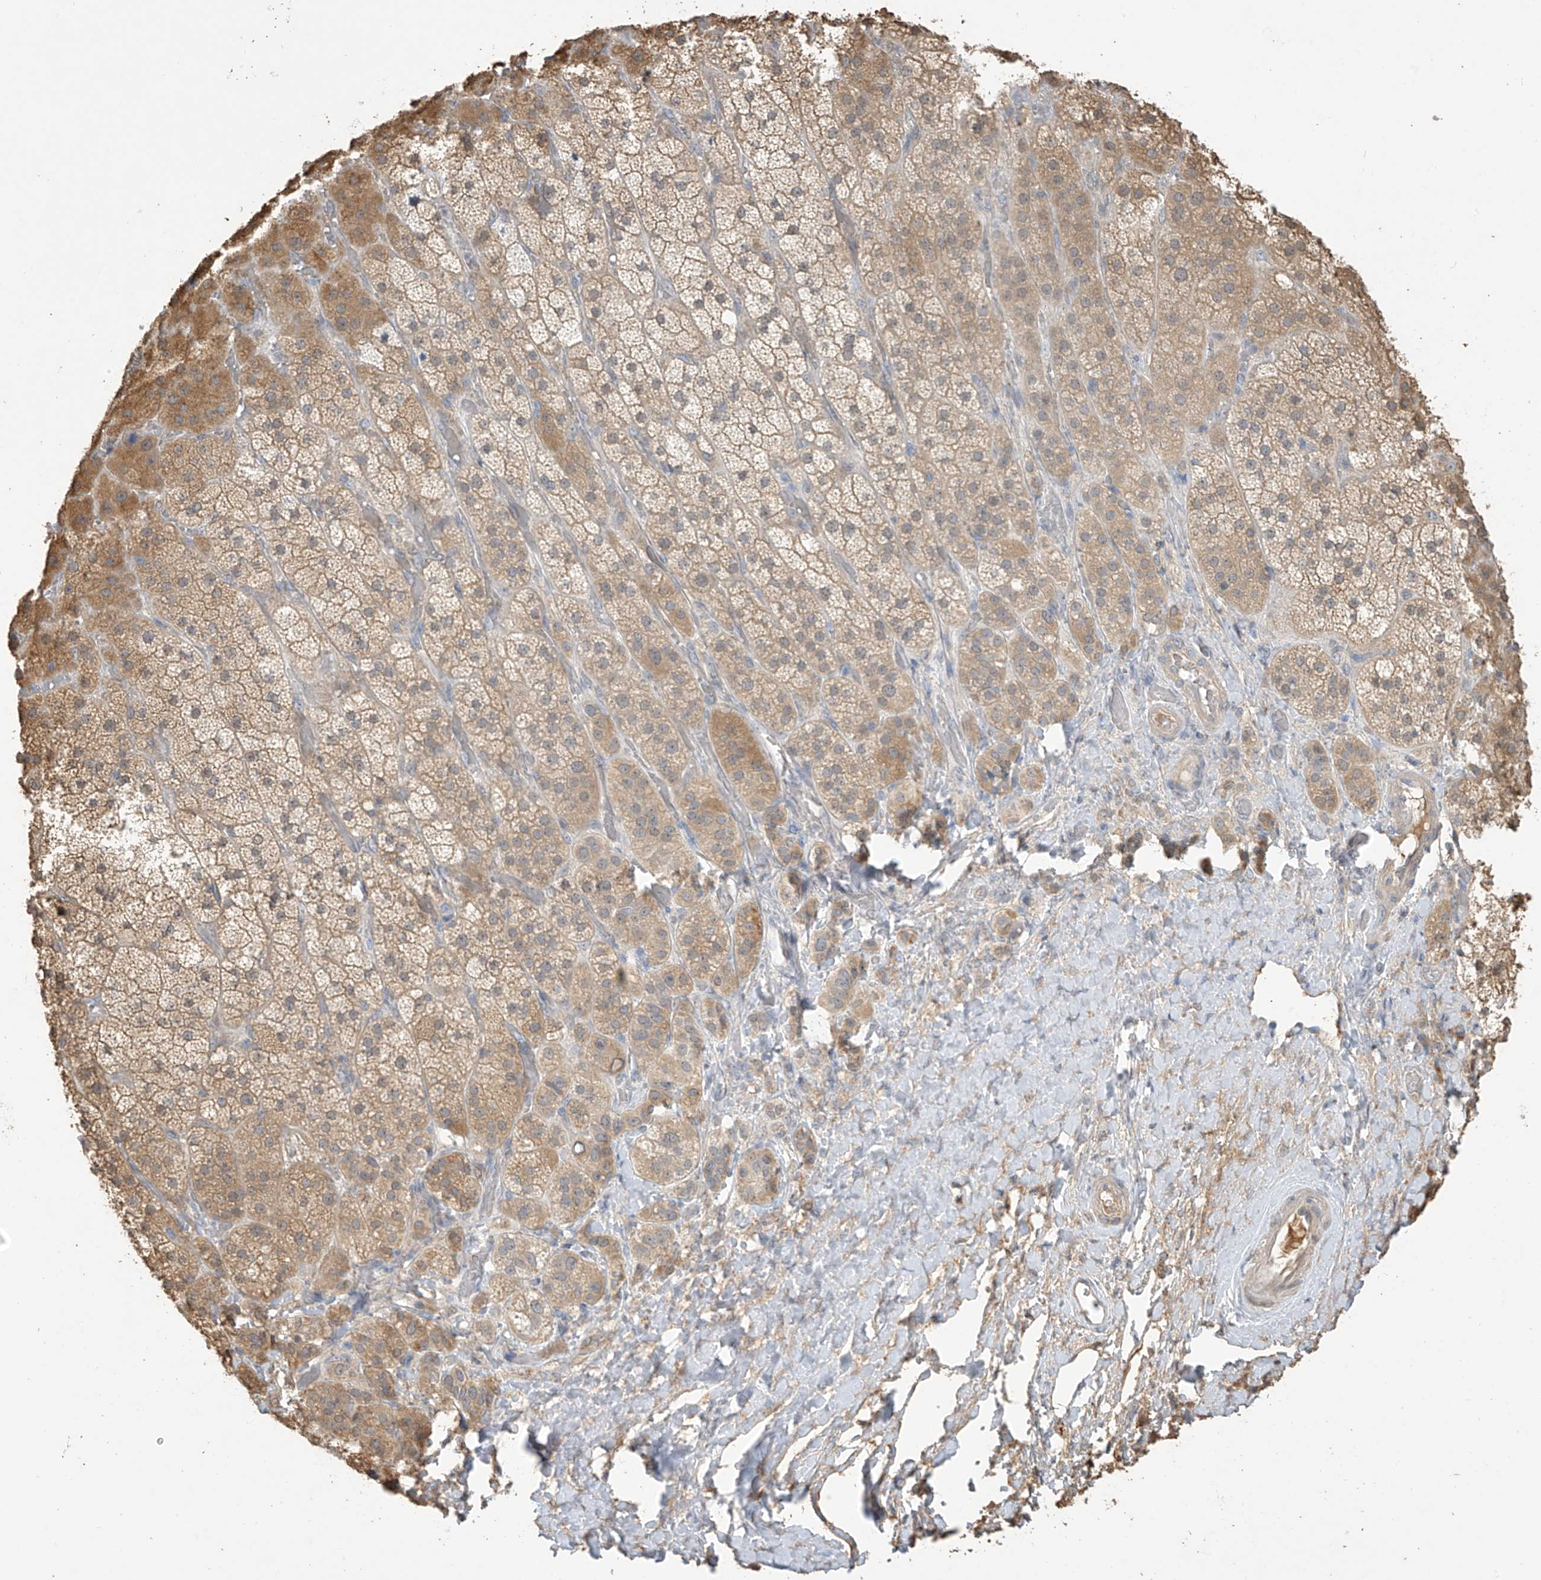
{"staining": {"intensity": "moderate", "quantity": ">75%", "location": "cytoplasmic/membranous"}, "tissue": "adrenal gland", "cell_type": "Glandular cells", "image_type": "normal", "snomed": [{"axis": "morphology", "description": "Normal tissue, NOS"}, {"axis": "topography", "description": "Adrenal gland"}], "caption": "High-power microscopy captured an immunohistochemistry (IHC) histopathology image of normal adrenal gland, revealing moderate cytoplasmic/membranous expression in approximately >75% of glandular cells.", "gene": "SLFN14", "patient": {"sex": "male", "age": 57}}